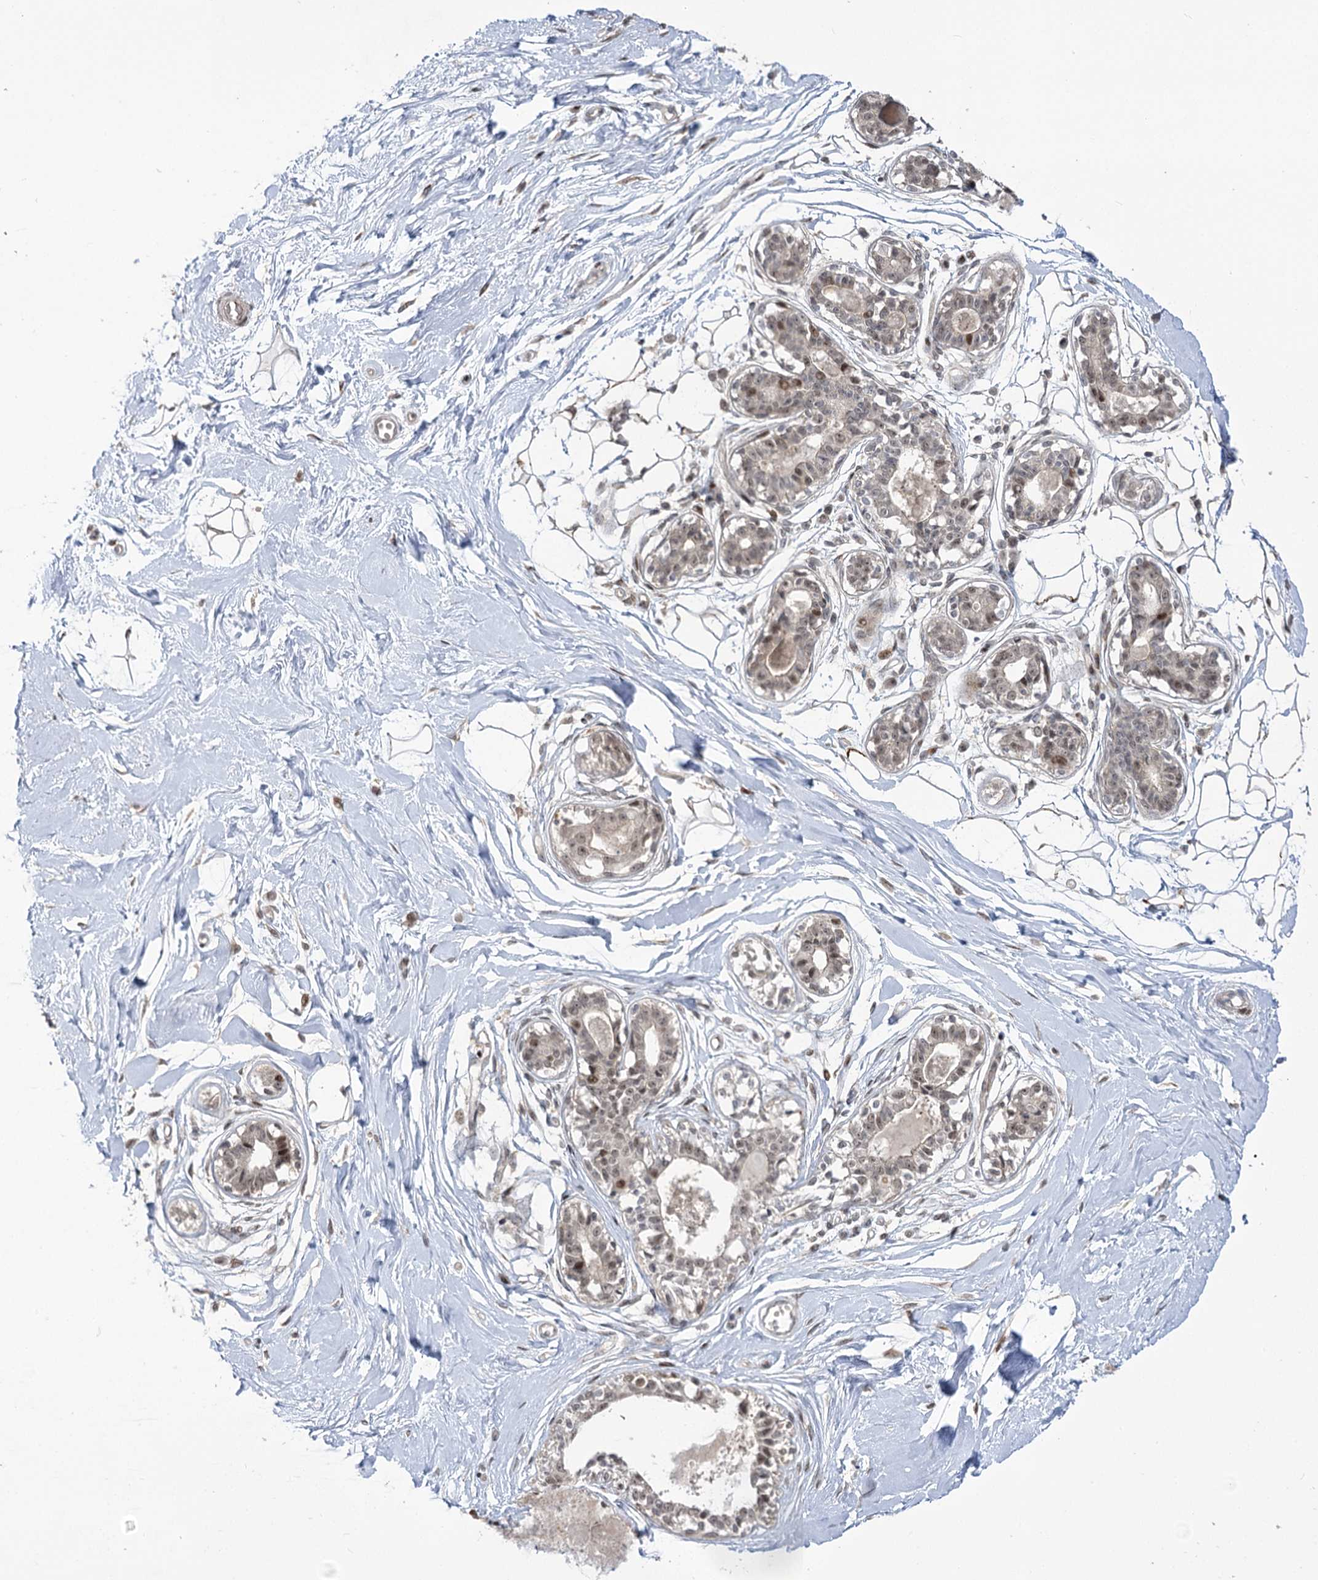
{"staining": {"intensity": "weak", "quantity": ">75%", "location": "nuclear"}, "tissue": "breast", "cell_type": "Adipocytes", "image_type": "normal", "snomed": [{"axis": "morphology", "description": "Normal tissue, NOS"}, {"axis": "topography", "description": "Breast"}], "caption": "Immunohistochemical staining of unremarkable human breast reveals weak nuclear protein expression in approximately >75% of adipocytes.", "gene": "HELQ", "patient": {"sex": "female", "age": 45}}